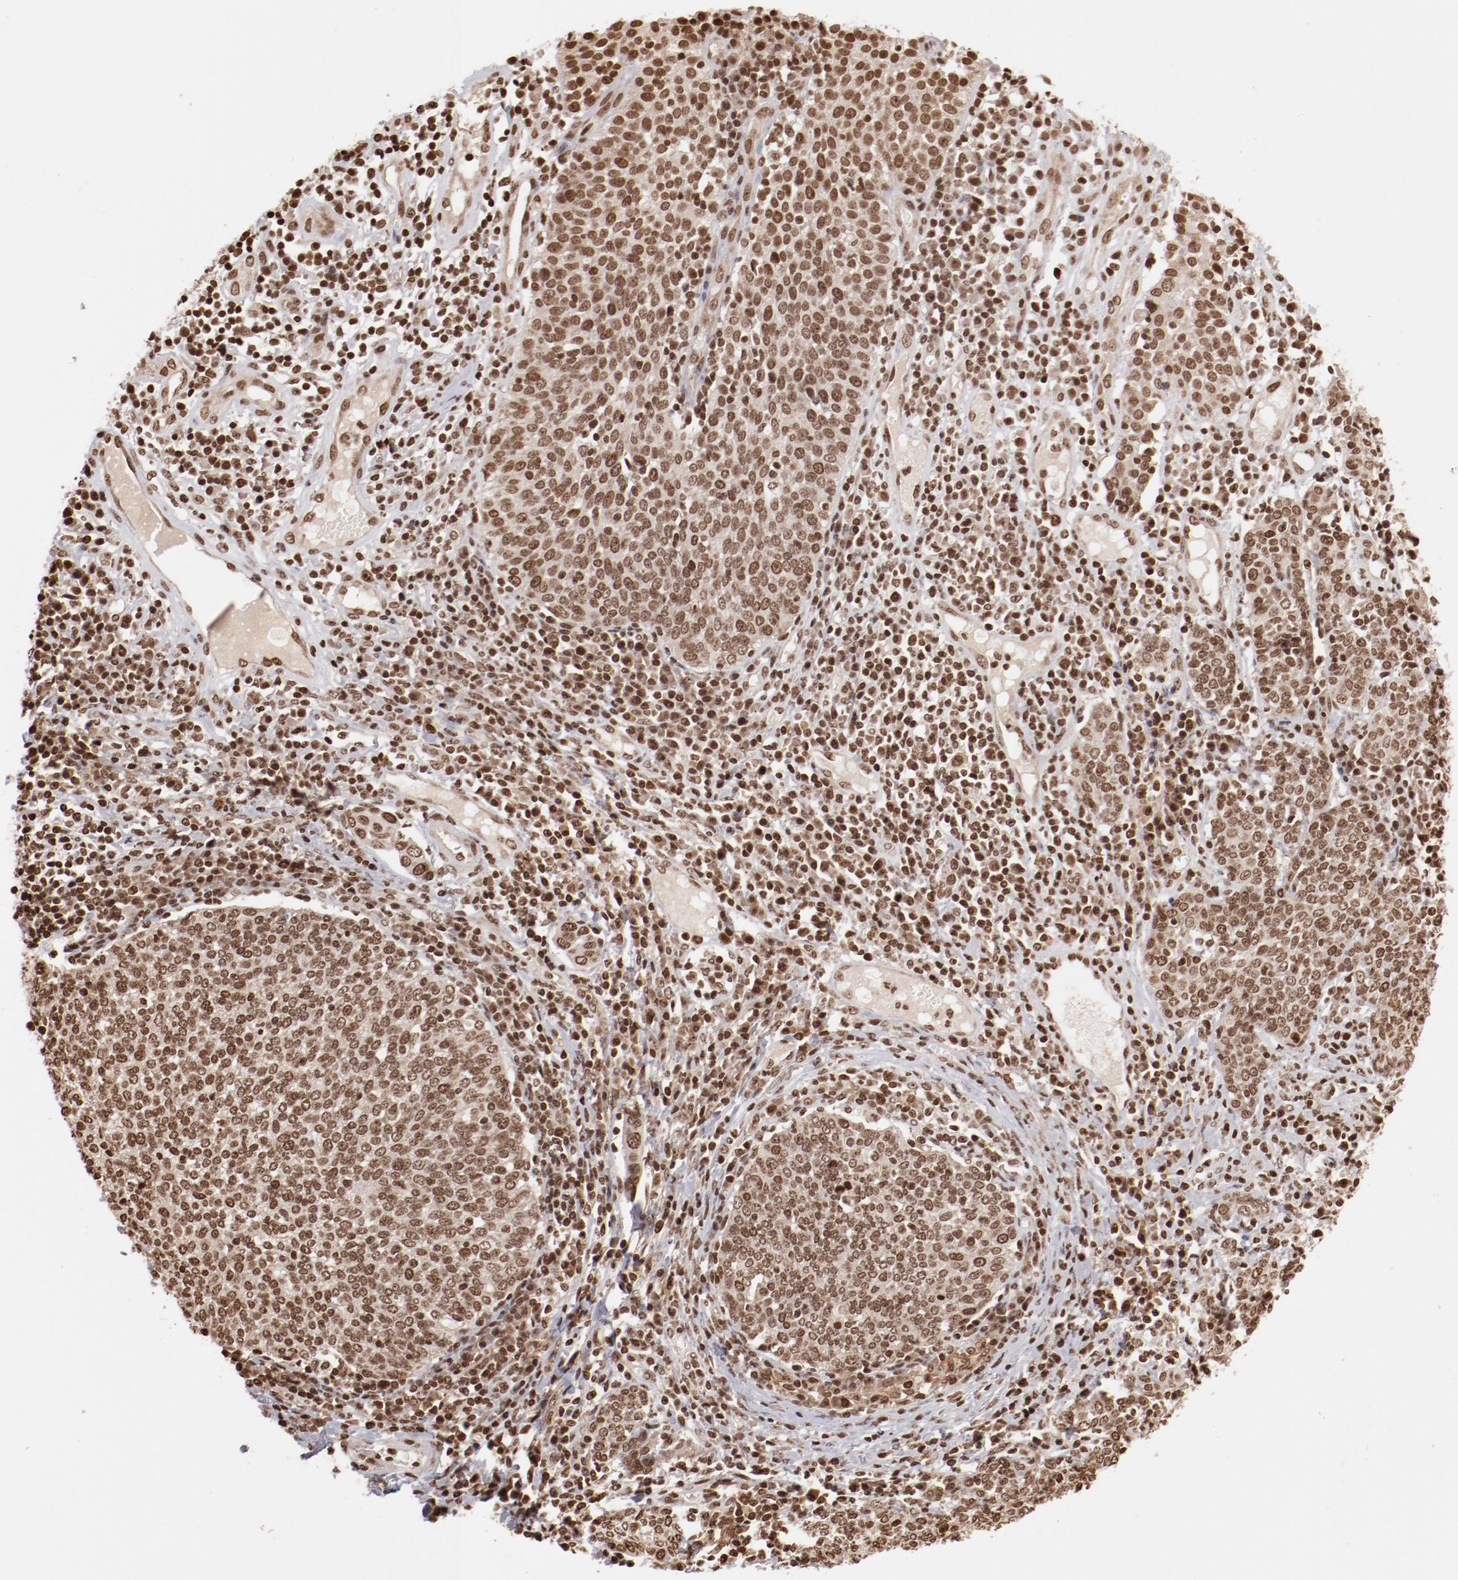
{"staining": {"intensity": "moderate", "quantity": ">75%", "location": "nuclear"}, "tissue": "cervical cancer", "cell_type": "Tumor cells", "image_type": "cancer", "snomed": [{"axis": "morphology", "description": "Squamous cell carcinoma, NOS"}, {"axis": "topography", "description": "Cervix"}], "caption": "An IHC image of tumor tissue is shown. Protein staining in brown highlights moderate nuclear positivity in cervical cancer (squamous cell carcinoma) within tumor cells. The staining was performed using DAB (3,3'-diaminobenzidine) to visualize the protein expression in brown, while the nuclei were stained in blue with hematoxylin (Magnification: 20x).", "gene": "ABL2", "patient": {"sex": "female", "age": 40}}